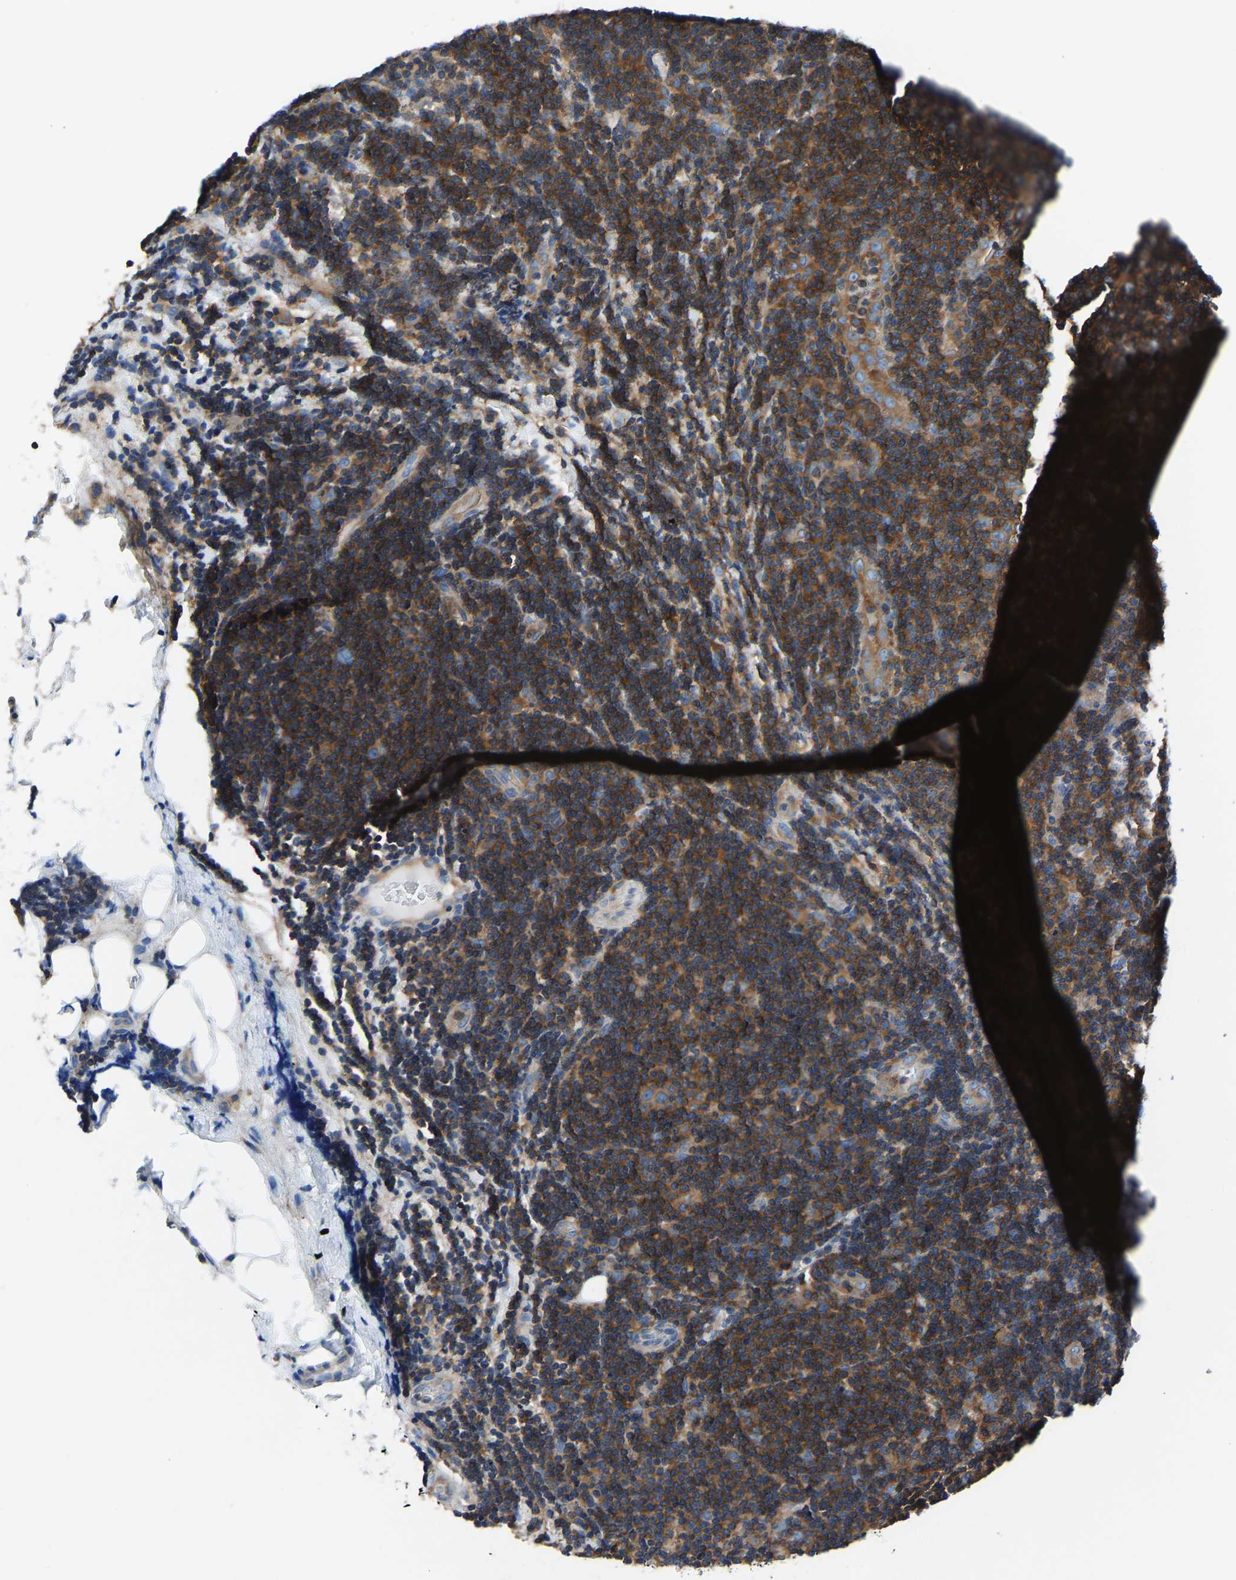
{"staining": {"intensity": "moderate", "quantity": ">75%", "location": "cytoplasmic/membranous"}, "tissue": "lymphoma", "cell_type": "Tumor cells", "image_type": "cancer", "snomed": [{"axis": "morphology", "description": "Malignant lymphoma, non-Hodgkin's type, Low grade"}, {"axis": "topography", "description": "Lymph node"}], "caption": "Protein staining demonstrates moderate cytoplasmic/membranous expression in approximately >75% of tumor cells in malignant lymphoma, non-Hodgkin's type (low-grade).", "gene": "PRKAR1A", "patient": {"sex": "male", "age": 83}}